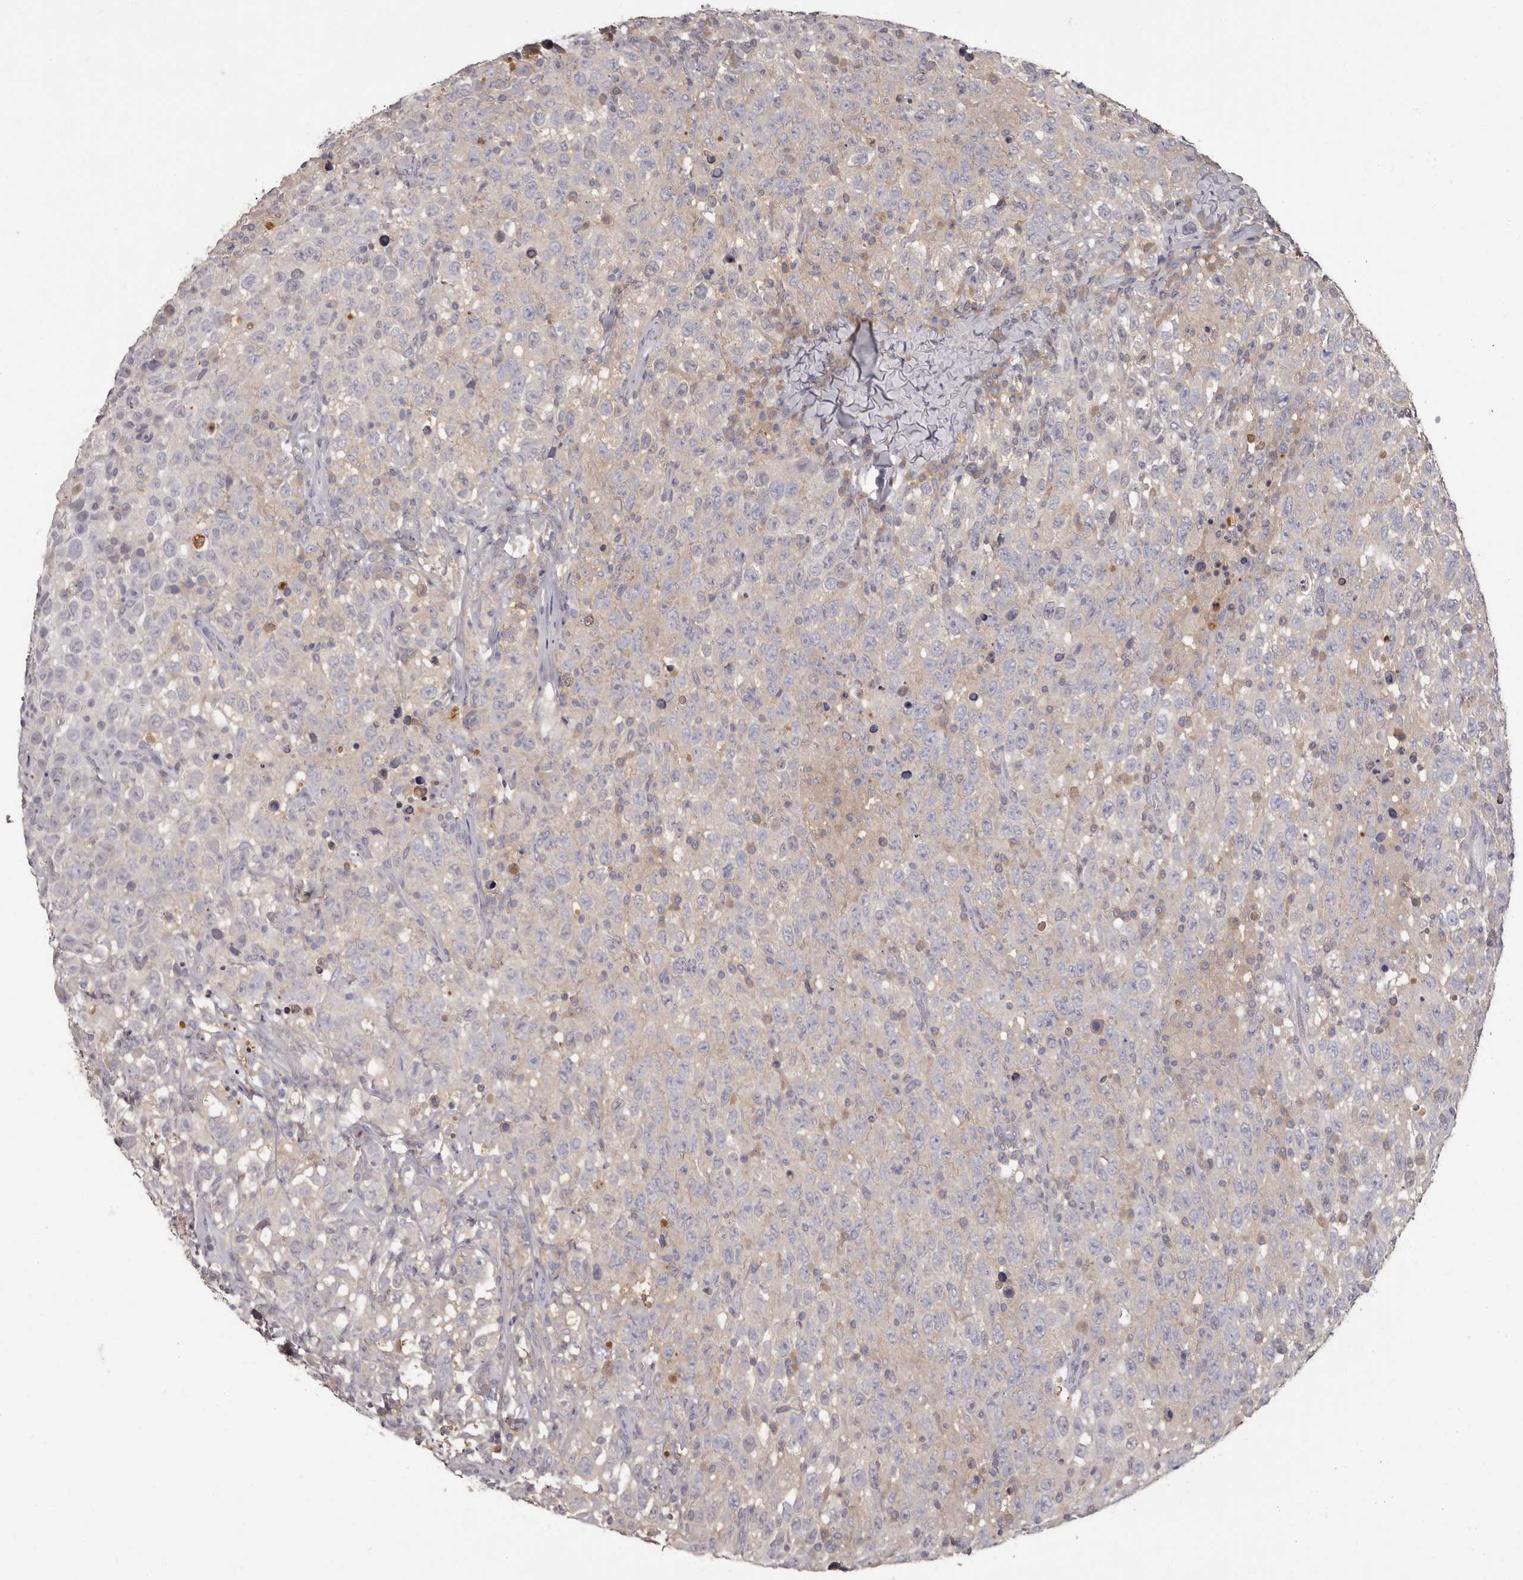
{"staining": {"intensity": "weak", "quantity": "<25%", "location": "cytoplasmic/membranous"}, "tissue": "testis cancer", "cell_type": "Tumor cells", "image_type": "cancer", "snomed": [{"axis": "morphology", "description": "Seminoma, NOS"}, {"axis": "topography", "description": "Testis"}], "caption": "Immunohistochemistry of seminoma (testis) reveals no expression in tumor cells.", "gene": "APEH", "patient": {"sex": "male", "age": 41}}